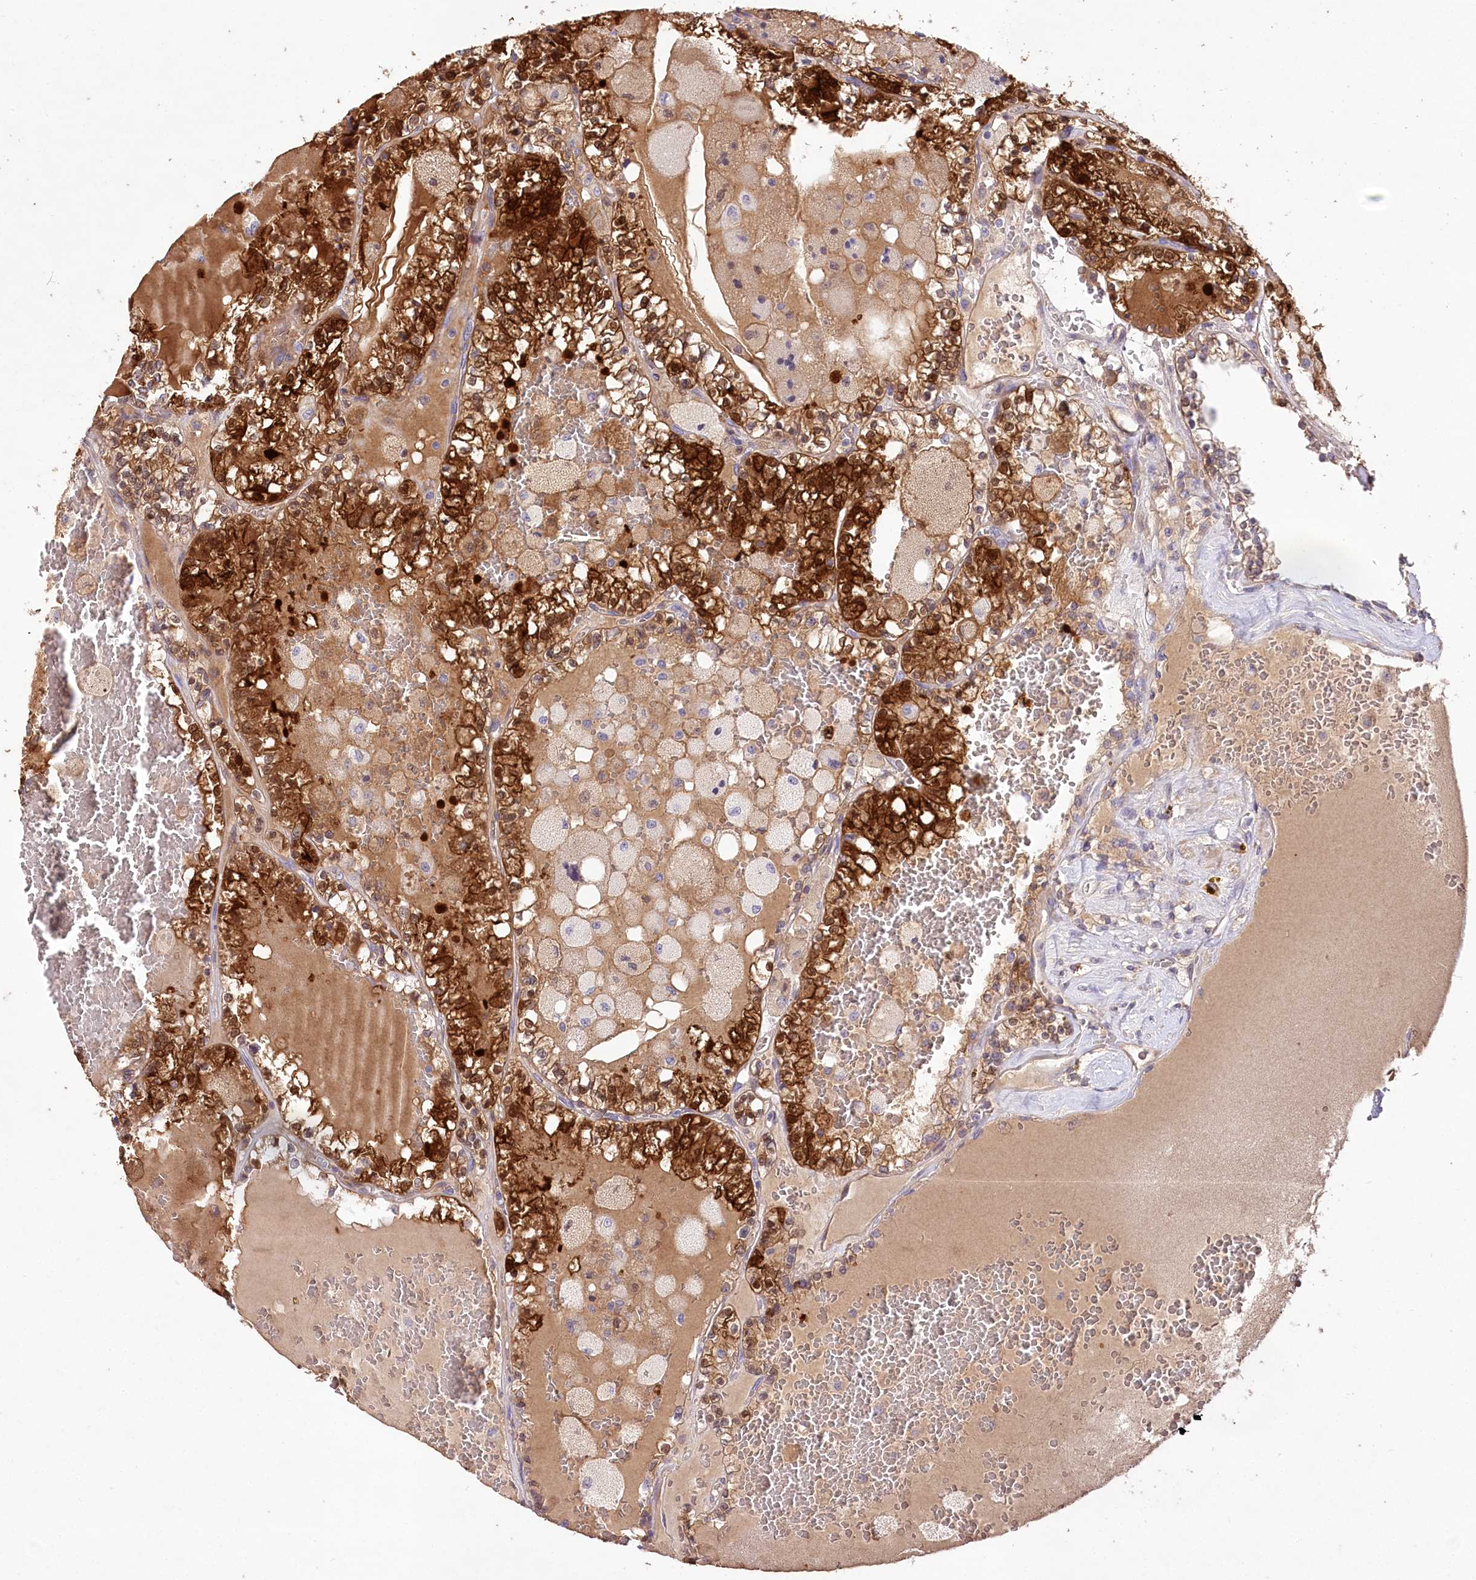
{"staining": {"intensity": "strong", "quantity": ">75%", "location": "cytoplasmic/membranous,nuclear"}, "tissue": "renal cancer", "cell_type": "Tumor cells", "image_type": "cancer", "snomed": [{"axis": "morphology", "description": "Adenocarcinoma, NOS"}, {"axis": "topography", "description": "Kidney"}], "caption": "High-power microscopy captured an immunohistochemistry (IHC) histopathology image of renal cancer, revealing strong cytoplasmic/membranous and nuclear positivity in about >75% of tumor cells. (brown staining indicates protein expression, while blue staining denotes nuclei).", "gene": "PBLD", "patient": {"sex": "female", "age": 56}}